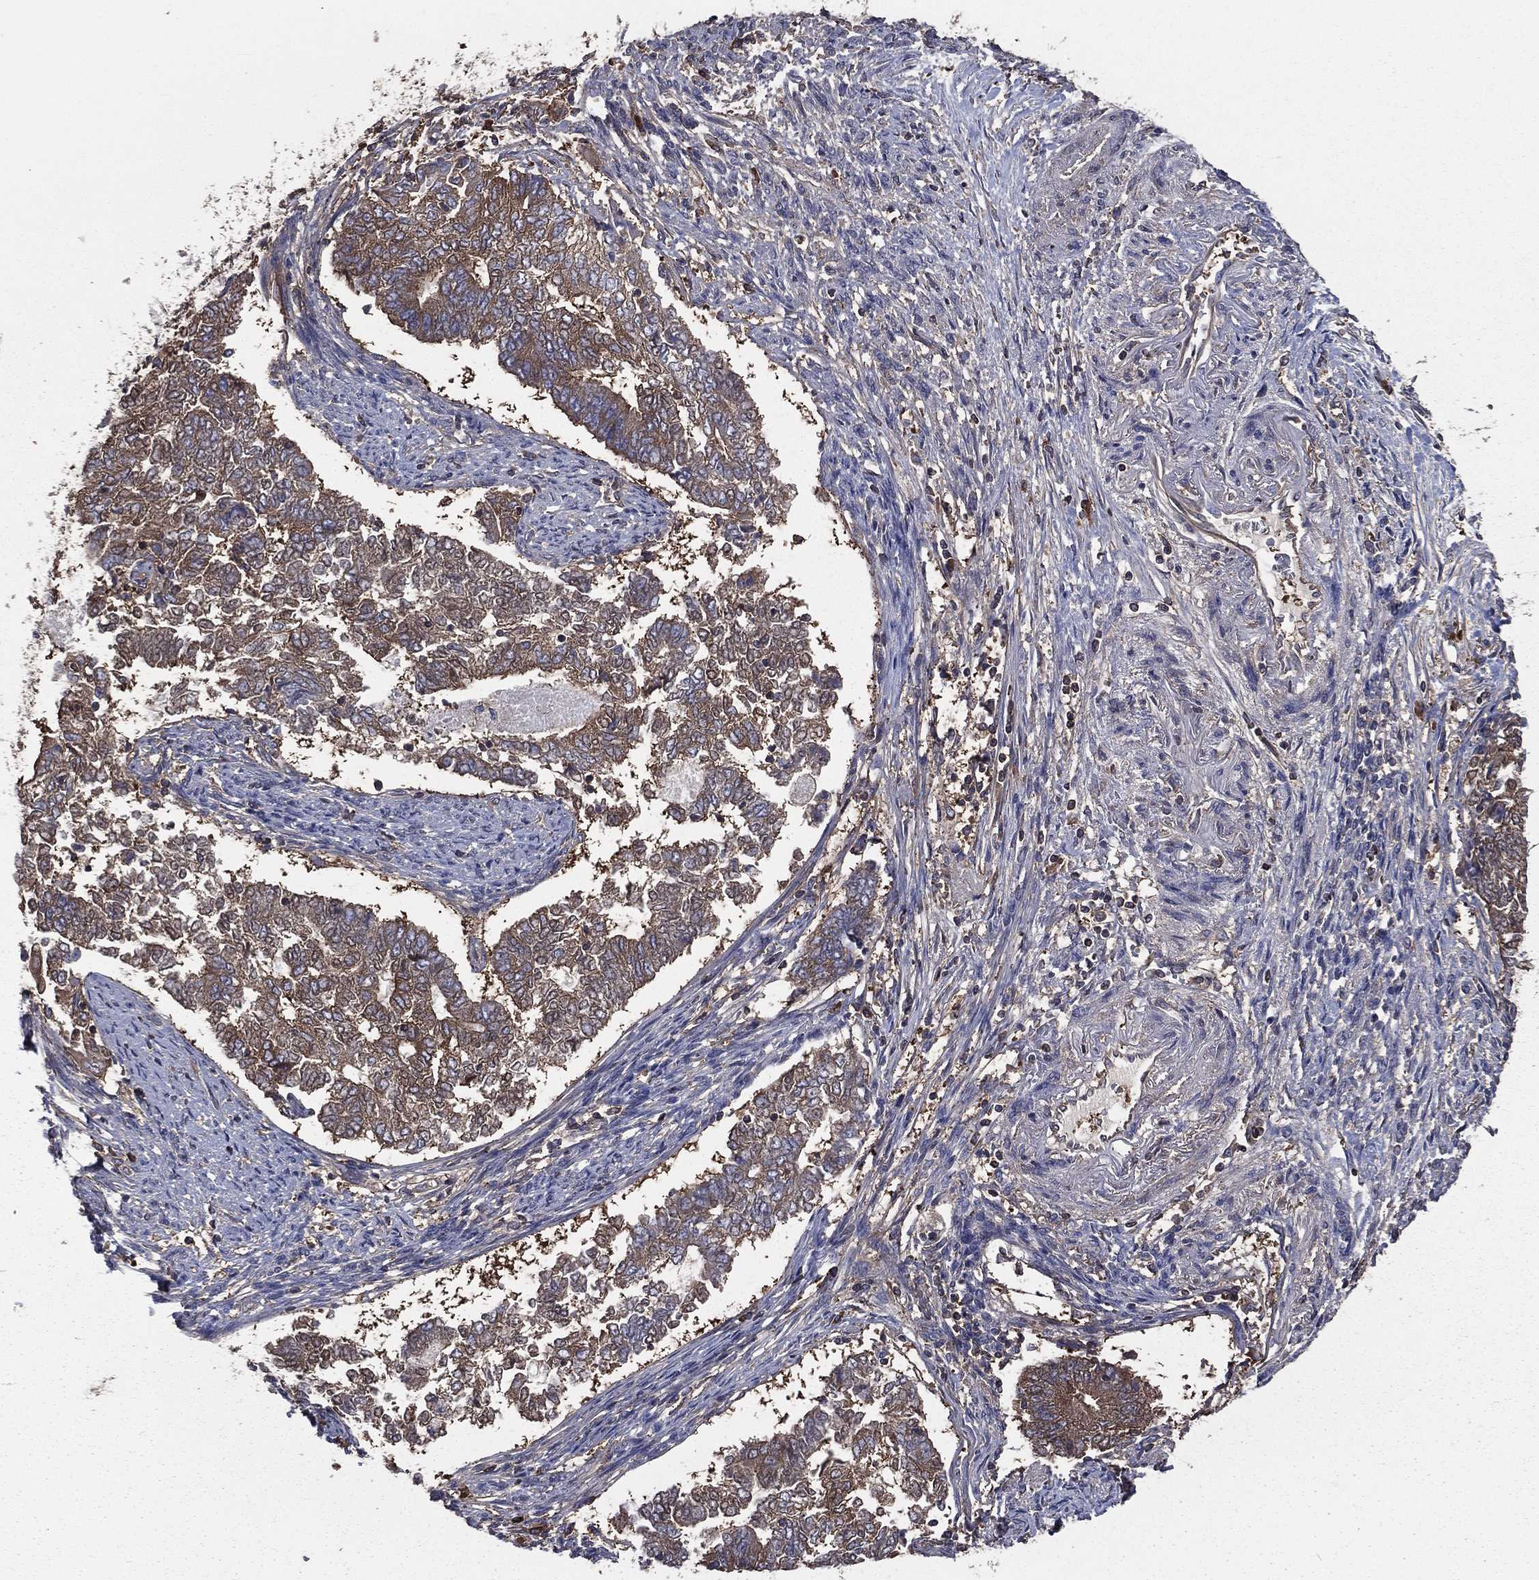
{"staining": {"intensity": "moderate", "quantity": ">75%", "location": "cytoplasmic/membranous"}, "tissue": "endometrial cancer", "cell_type": "Tumor cells", "image_type": "cancer", "snomed": [{"axis": "morphology", "description": "Adenocarcinoma, NOS"}, {"axis": "topography", "description": "Endometrium"}], "caption": "A high-resolution image shows IHC staining of endometrial adenocarcinoma, which displays moderate cytoplasmic/membranous positivity in approximately >75% of tumor cells. The staining is performed using DAB (3,3'-diaminobenzidine) brown chromogen to label protein expression. The nuclei are counter-stained blue using hematoxylin.", "gene": "SARS1", "patient": {"sex": "female", "age": 65}}